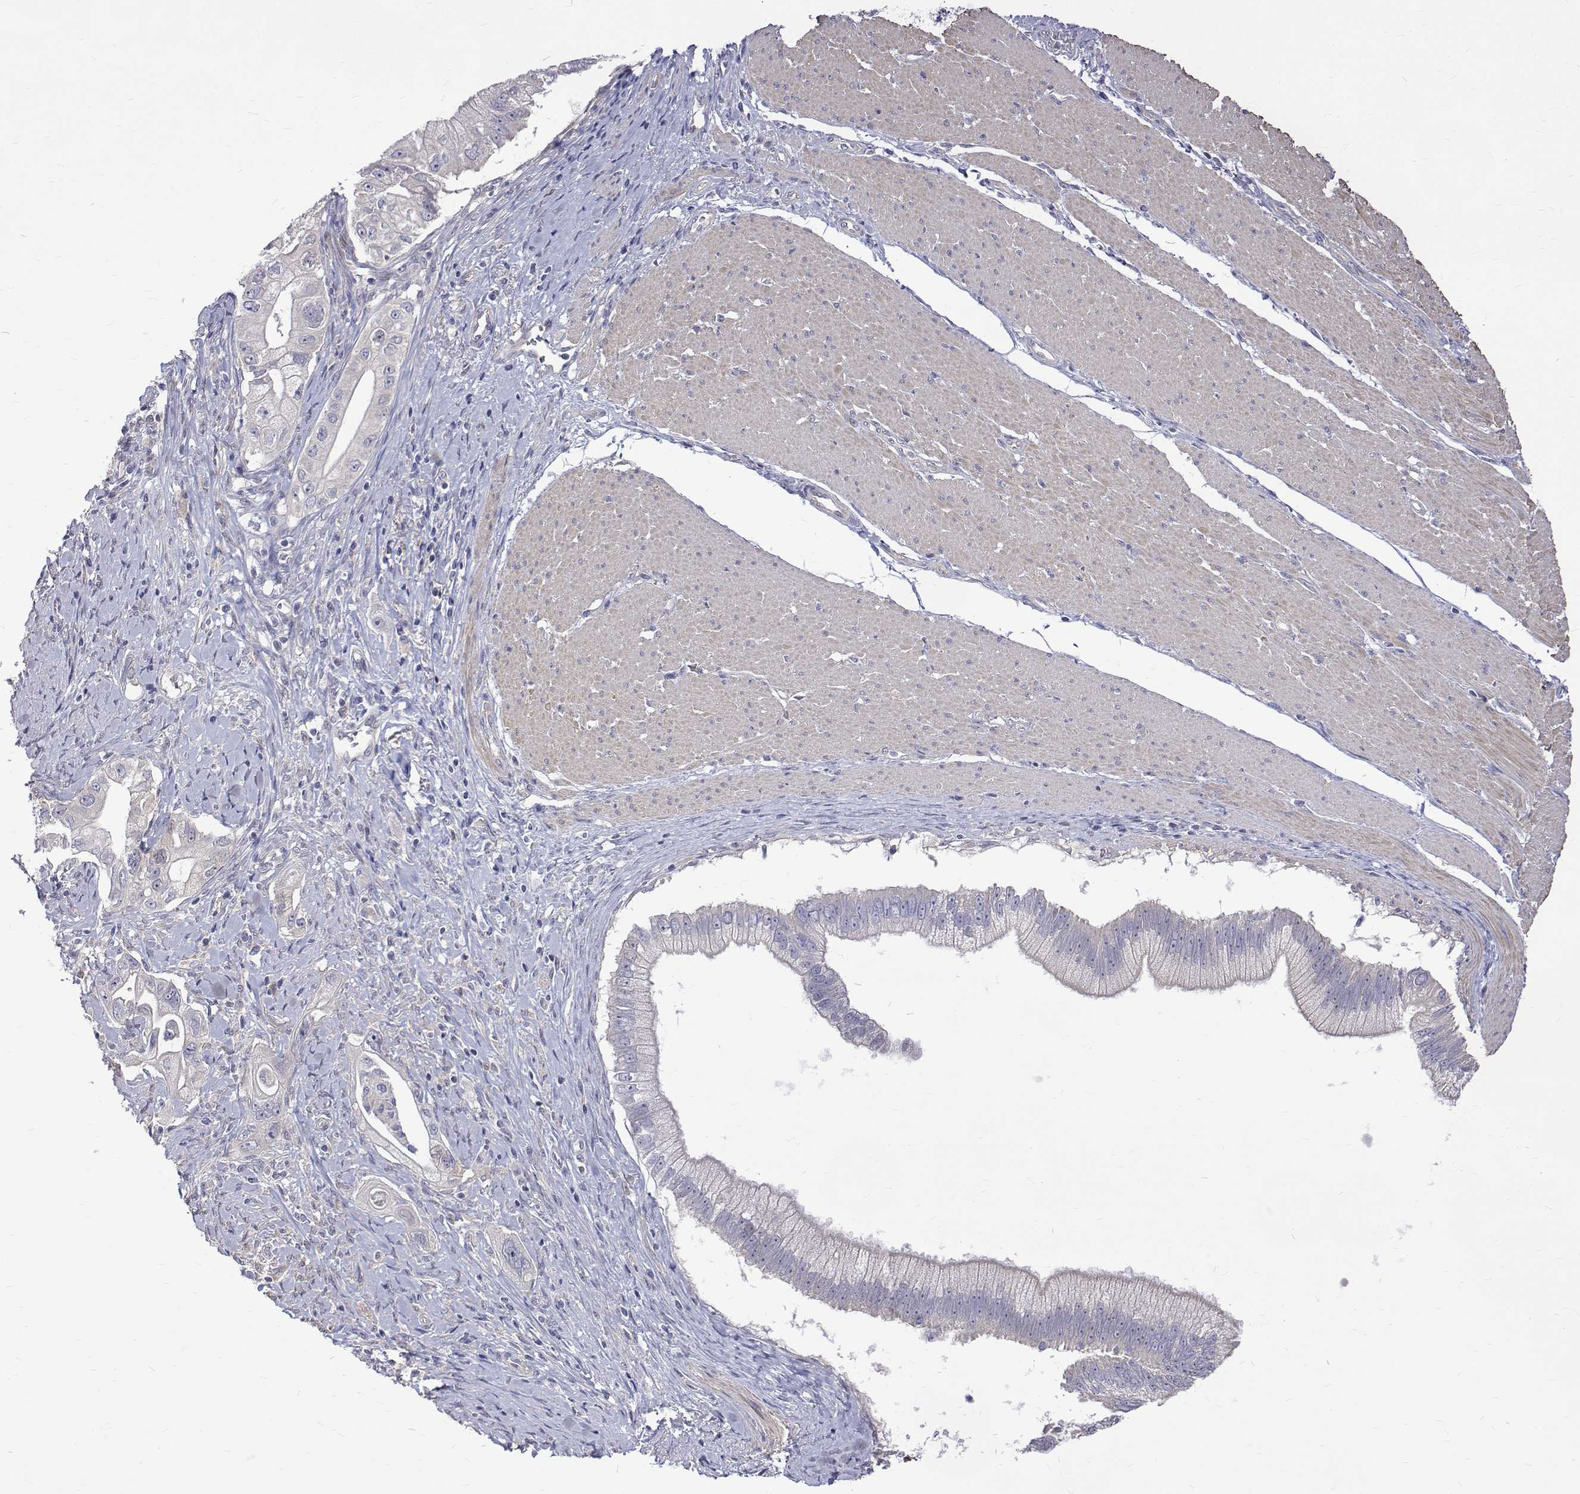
{"staining": {"intensity": "negative", "quantity": "none", "location": "none"}, "tissue": "pancreatic cancer", "cell_type": "Tumor cells", "image_type": "cancer", "snomed": [{"axis": "morphology", "description": "Adenocarcinoma, NOS"}, {"axis": "topography", "description": "Pancreas"}], "caption": "An image of pancreatic cancer (adenocarcinoma) stained for a protein shows no brown staining in tumor cells.", "gene": "PADI1", "patient": {"sex": "male", "age": 70}}